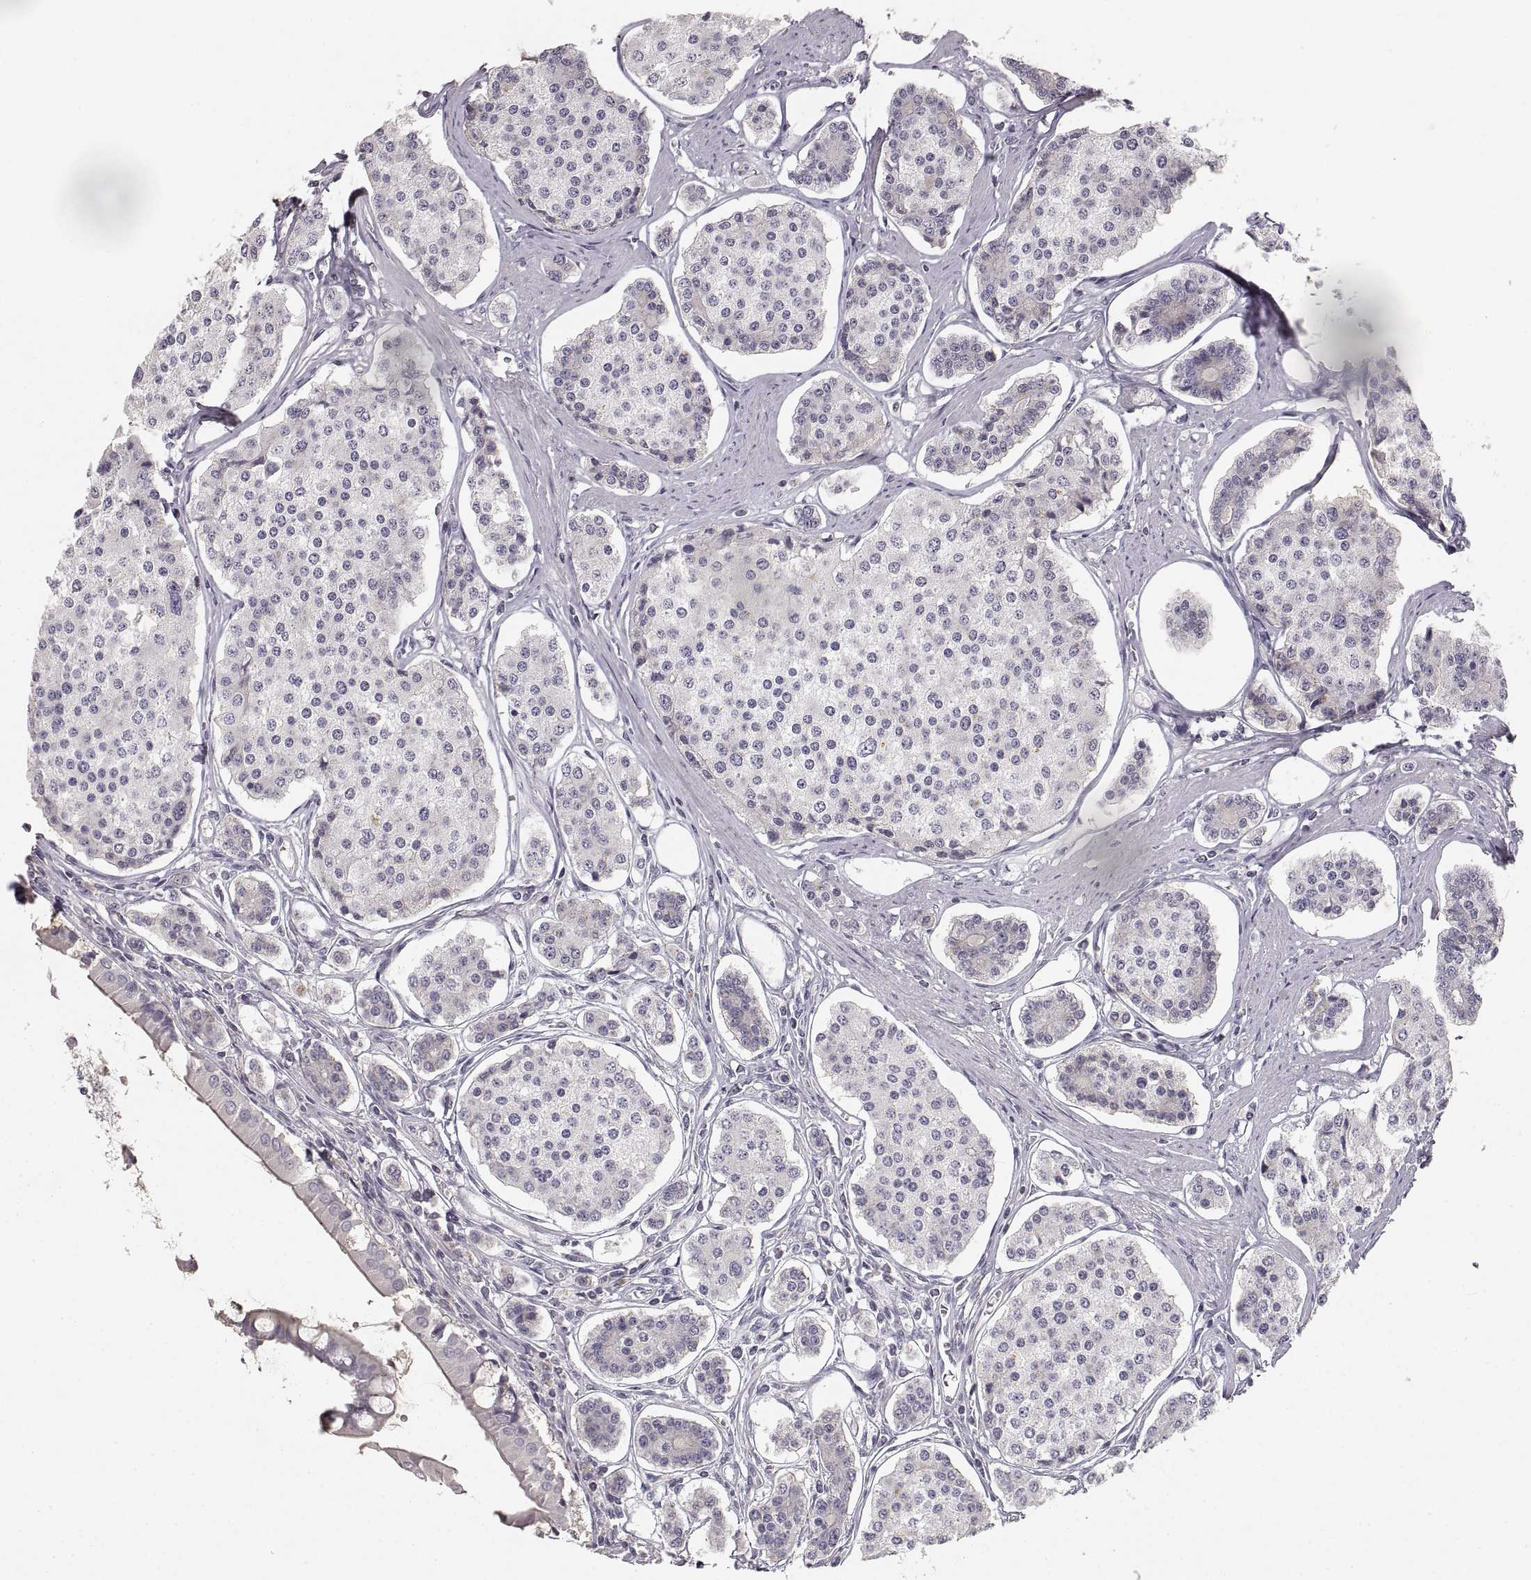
{"staining": {"intensity": "negative", "quantity": "none", "location": "none"}, "tissue": "carcinoid", "cell_type": "Tumor cells", "image_type": "cancer", "snomed": [{"axis": "morphology", "description": "Carcinoid, malignant, NOS"}, {"axis": "topography", "description": "Small intestine"}], "caption": "This is an immunohistochemistry (IHC) photomicrograph of human malignant carcinoid. There is no staining in tumor cells.", "gene": "RUNDC3A", "patient": {"sex": "female", "age": 65}}